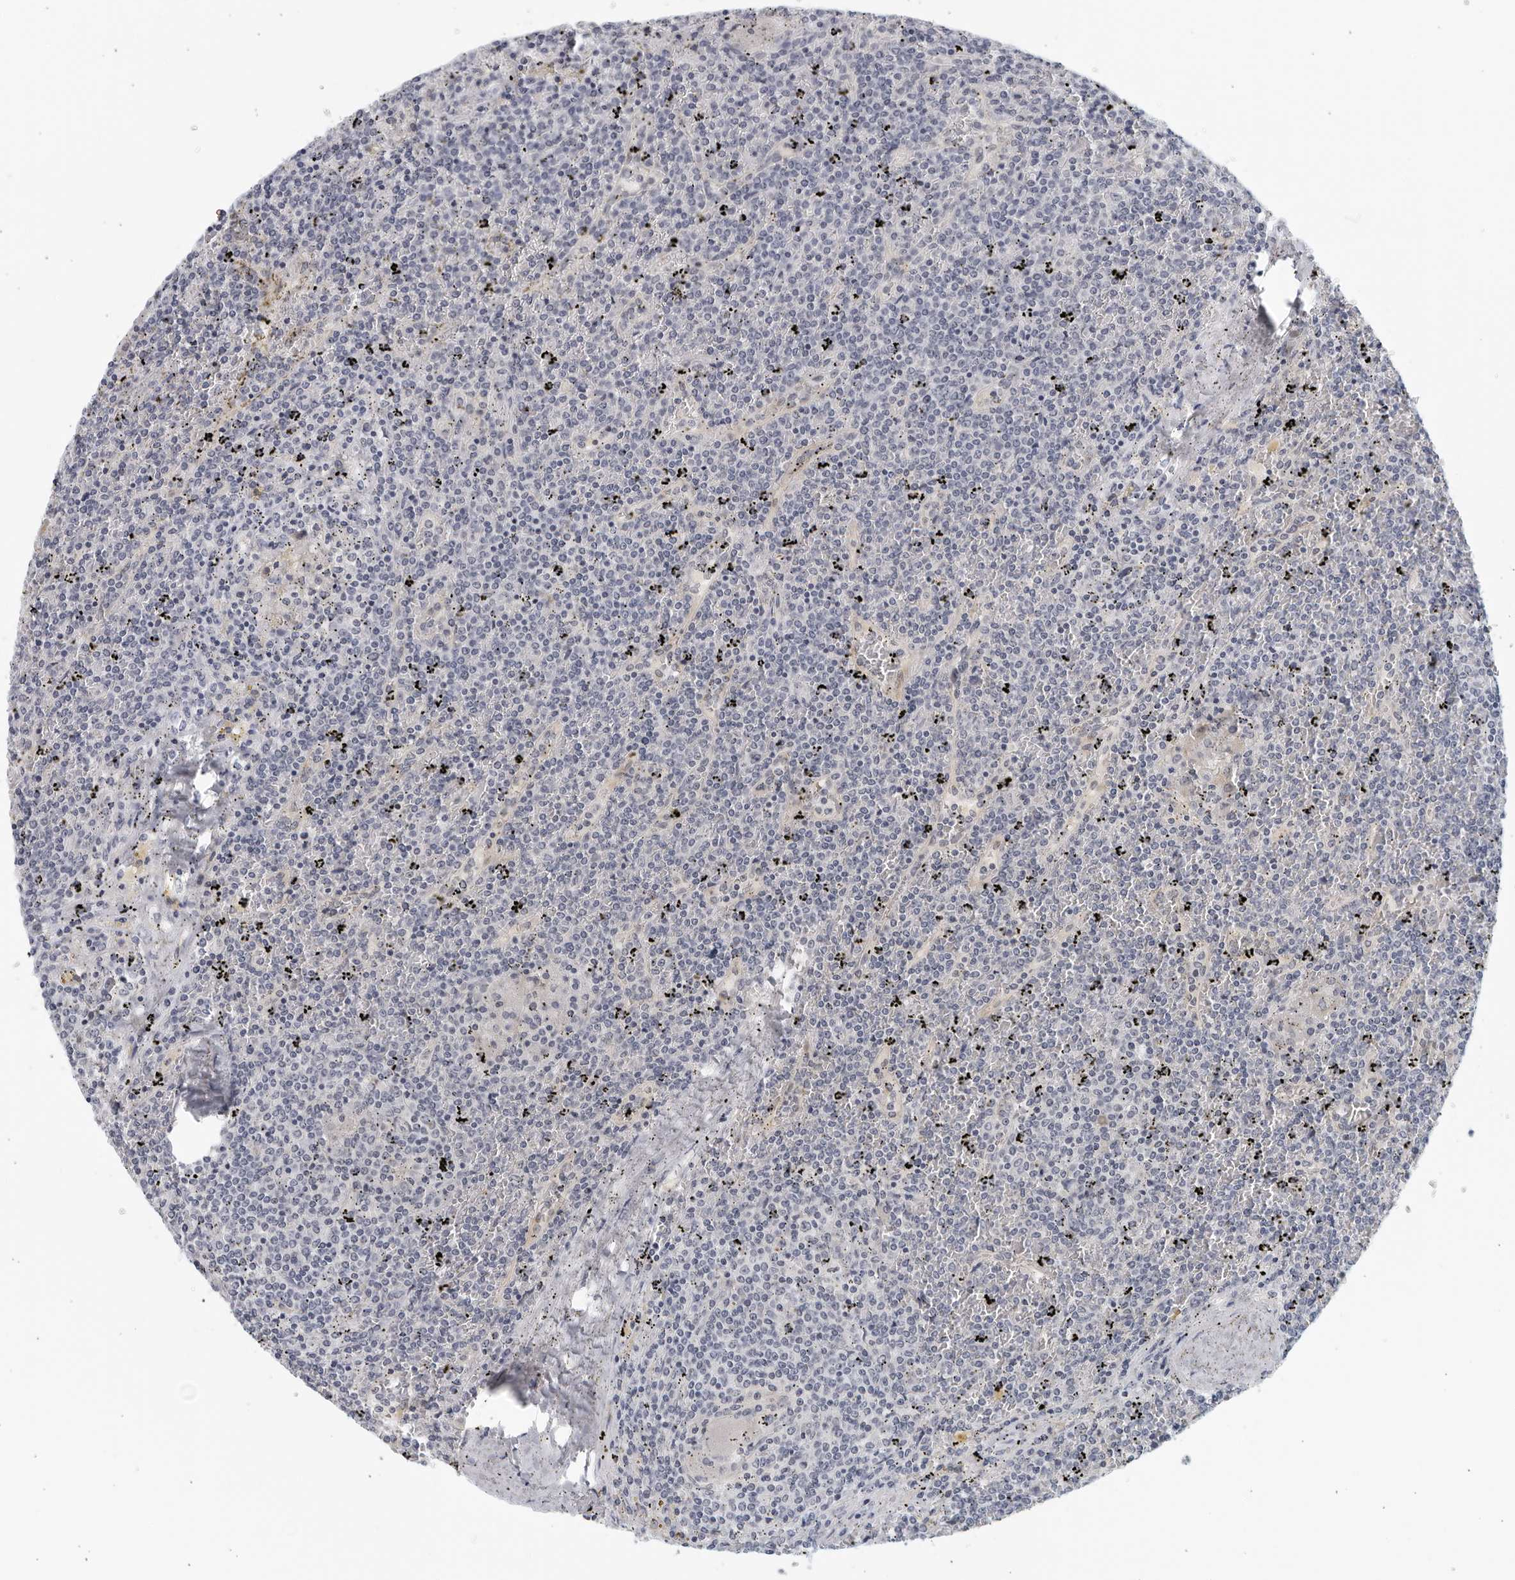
{"staining": {"intensity": "negative", "quantity": "none", "location": "none"}, "tissue": "lymphoma", "cell_type": "Tumor cells", "image_type": "cancer", "snomed": [{"axis": "morphology", "description": "Malignant lymphoma, non-Hodgkin's type, Low grade"}, {"axis": "topography", "description": "Spleen"}], "caption": "Immunohistochemical staining of human lymphoma reveals no significant staining in tumor cells.", "gene": "MATN1", "patient": {"sex": "female", "age": 19}}